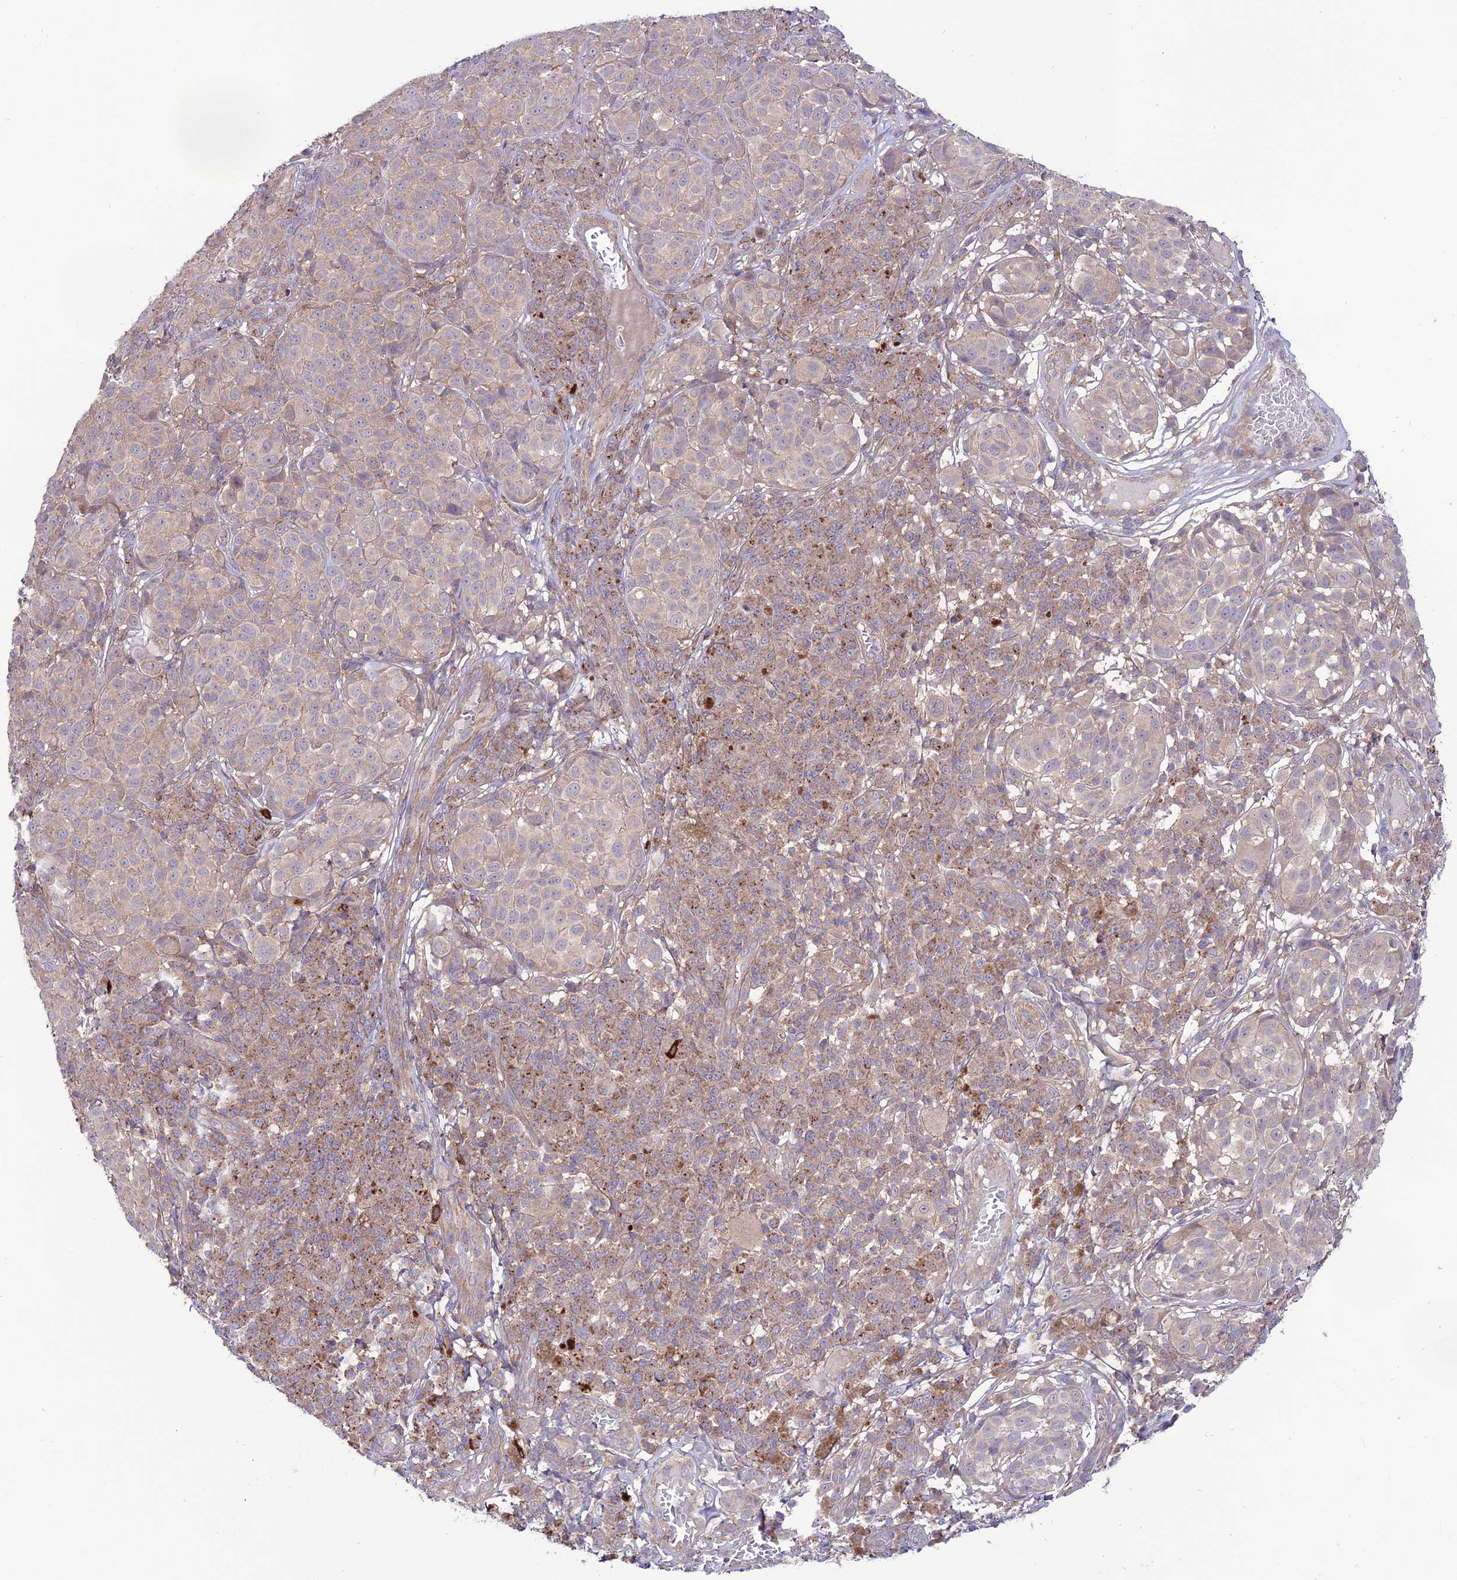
{"staining": {"intensity": "moderate", "quantity": "<25%", "location": "cytoplasmic/membranous"}, "tissue": "melanoma", "cell_type": "Tumor cells", "image_type": "cancer", "snomed": [{"axis": "morphology", "description": "Malignant melanoma, NOS"}, {"axis": "topography", "description": "Skin"}], "caption": "The immunohistochemical stain labels moderate cytoplasmic/membranous expression in tumor cells of malignant melanoma tissue.", "gene": "PPIL3", "patient": {"sex": "male", "age": 38}}